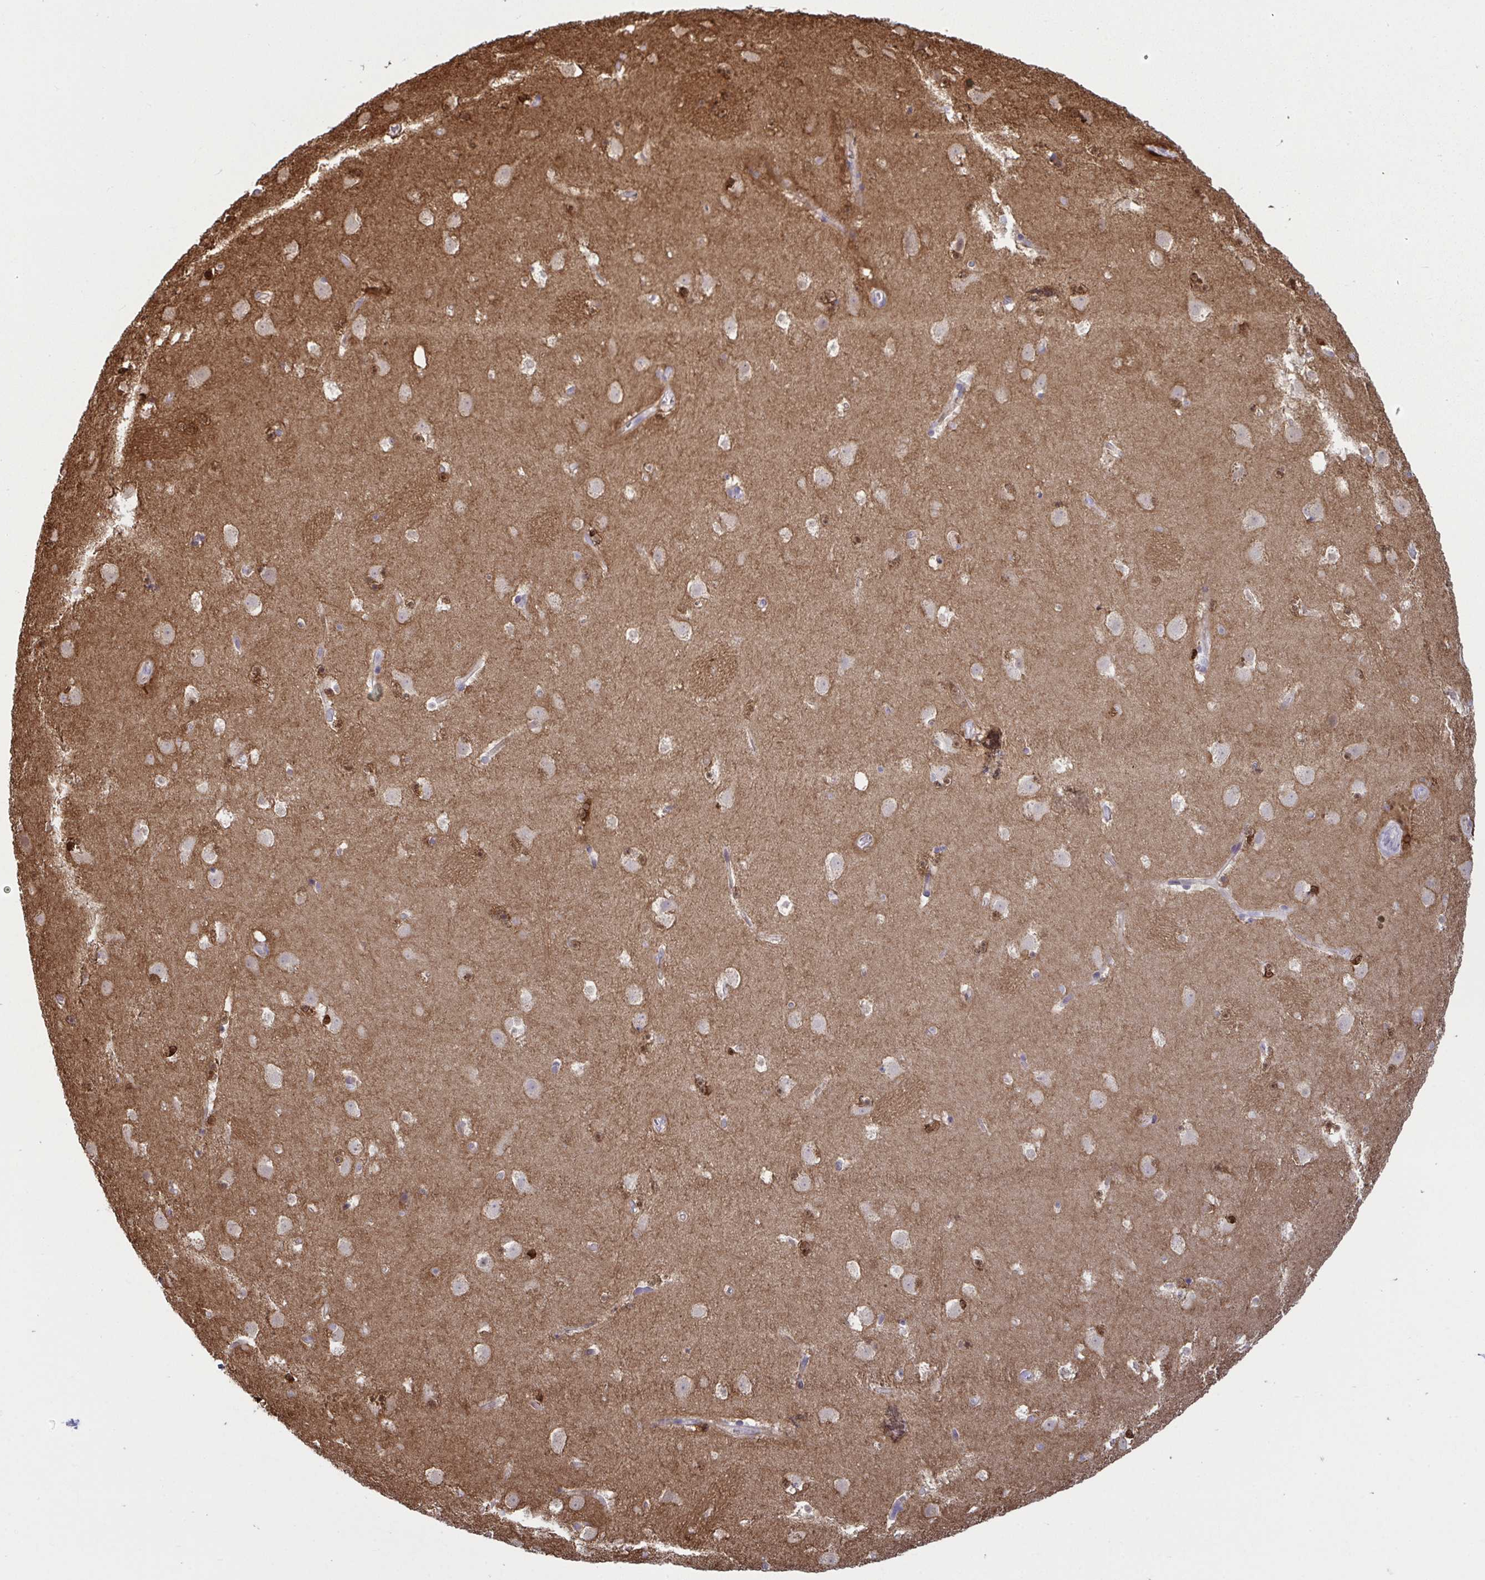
{"staining": {"intensity": "strong", "quantity": "<25%", "location": "cytoplasmic/membranous"}, "tissue": "caudate", "cell_type": "Glial cells", "image_type": "normal", "snomed": [{"axis": "morphology", "description": "Normal tissue, NOS"}, {"axis": "topography", "description": "Lateral ventricle wall"}], "caption": "Caudate stained with IHC reveals strong cytoplasmic/membranous expression in about <25% of glial cells. (Brightfield microscopy of DAB IHC at high magnification).", "gene": "PRRT4", "patient": {"sex": "male", "age": 37}}